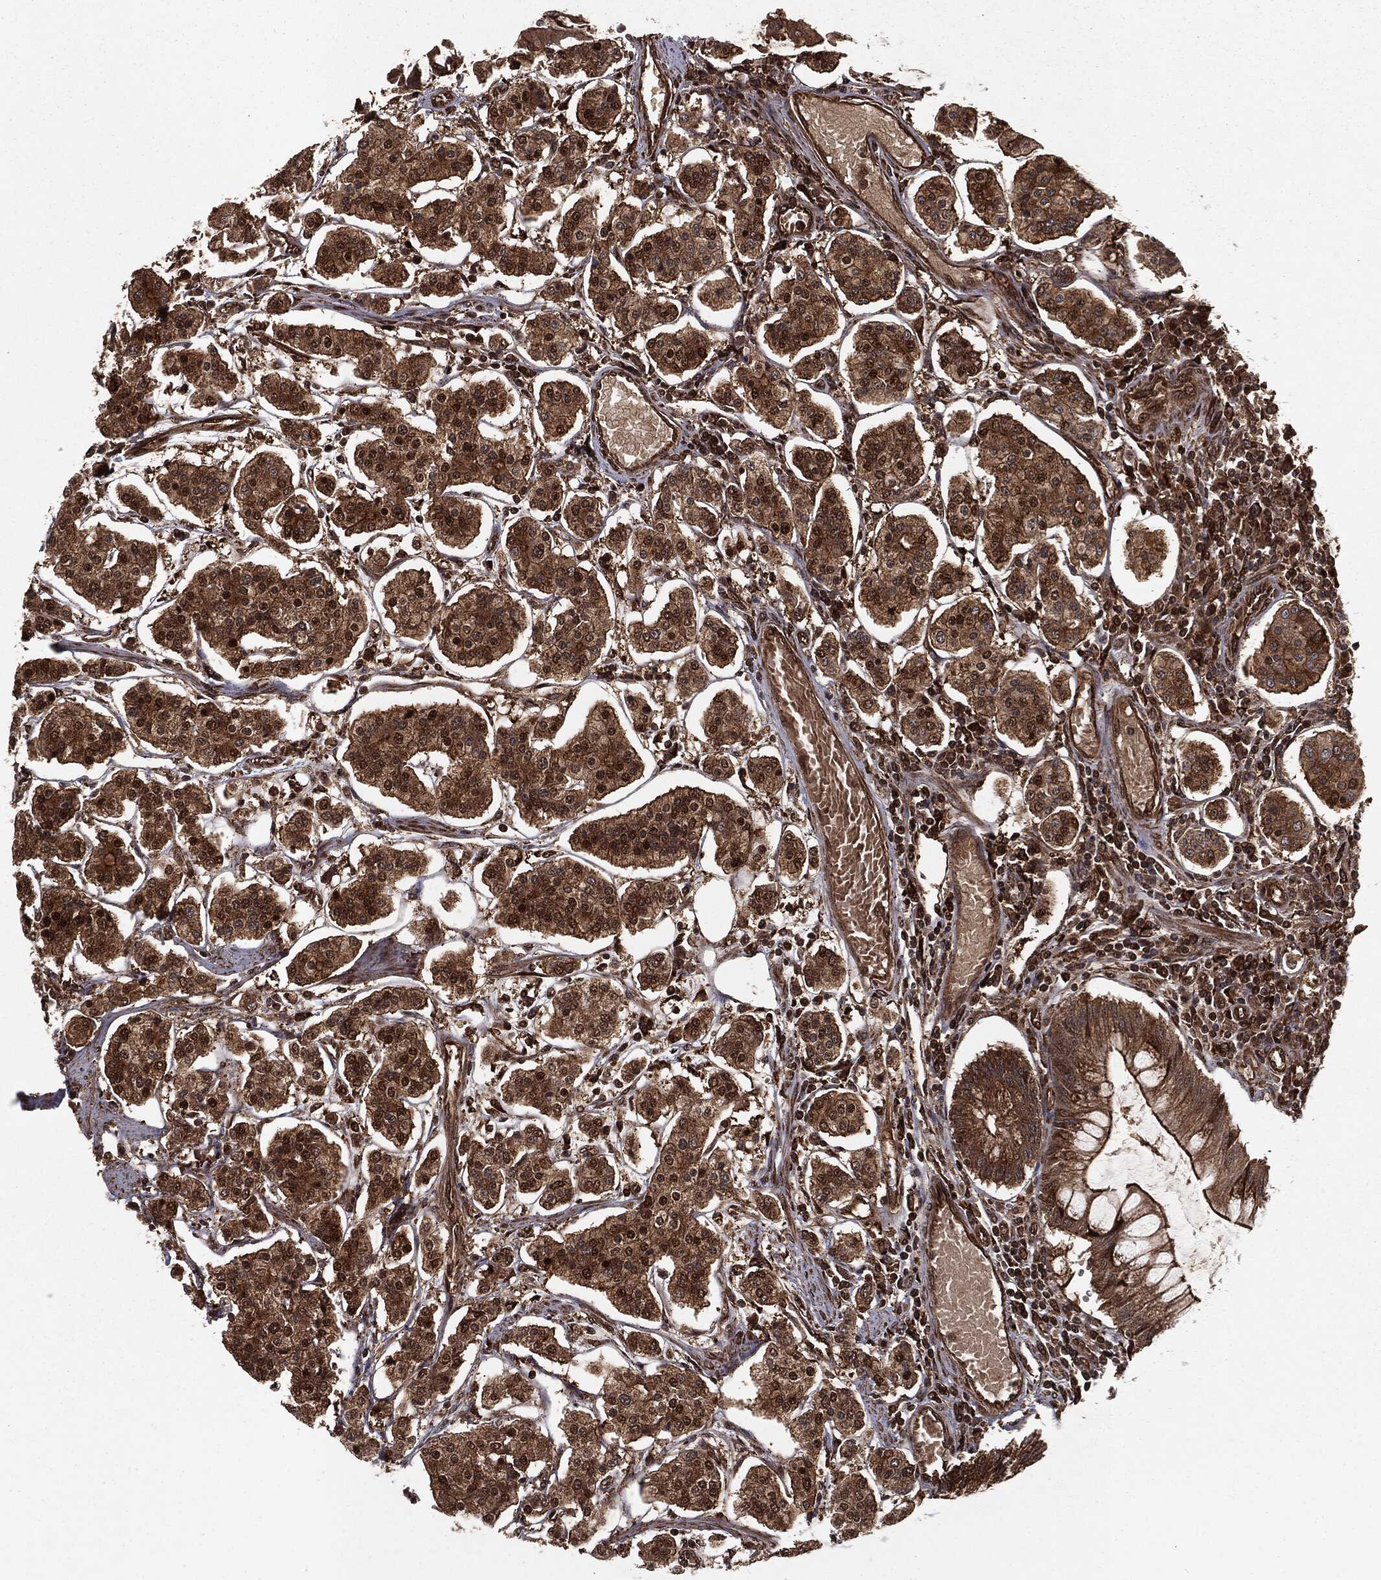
{"staining": {"intensity": "strong", "quantity": ">75%", "location": "cytoplasmic/membranous,nuclear"}, "tissue": "carcinoid", "cell_type": "Tumor cells", "image_type": "cancer", "snomed": [{"axis": "morphology", "description": "Carcinoid, malignant, NOS"}, {"axis": "topography", "description": "Small intestine"}], "caption": "This image shows carcinoid stained with immunohistochemistry (IHC) to label a protein in brown. The cytoplasmic/membranous and nuclear of tumor cells show strong positivity for the protein. Nuclei are counter-stained blue.", "gene": "RANBP9", "patient": {"sex": "female", "age": 65}}